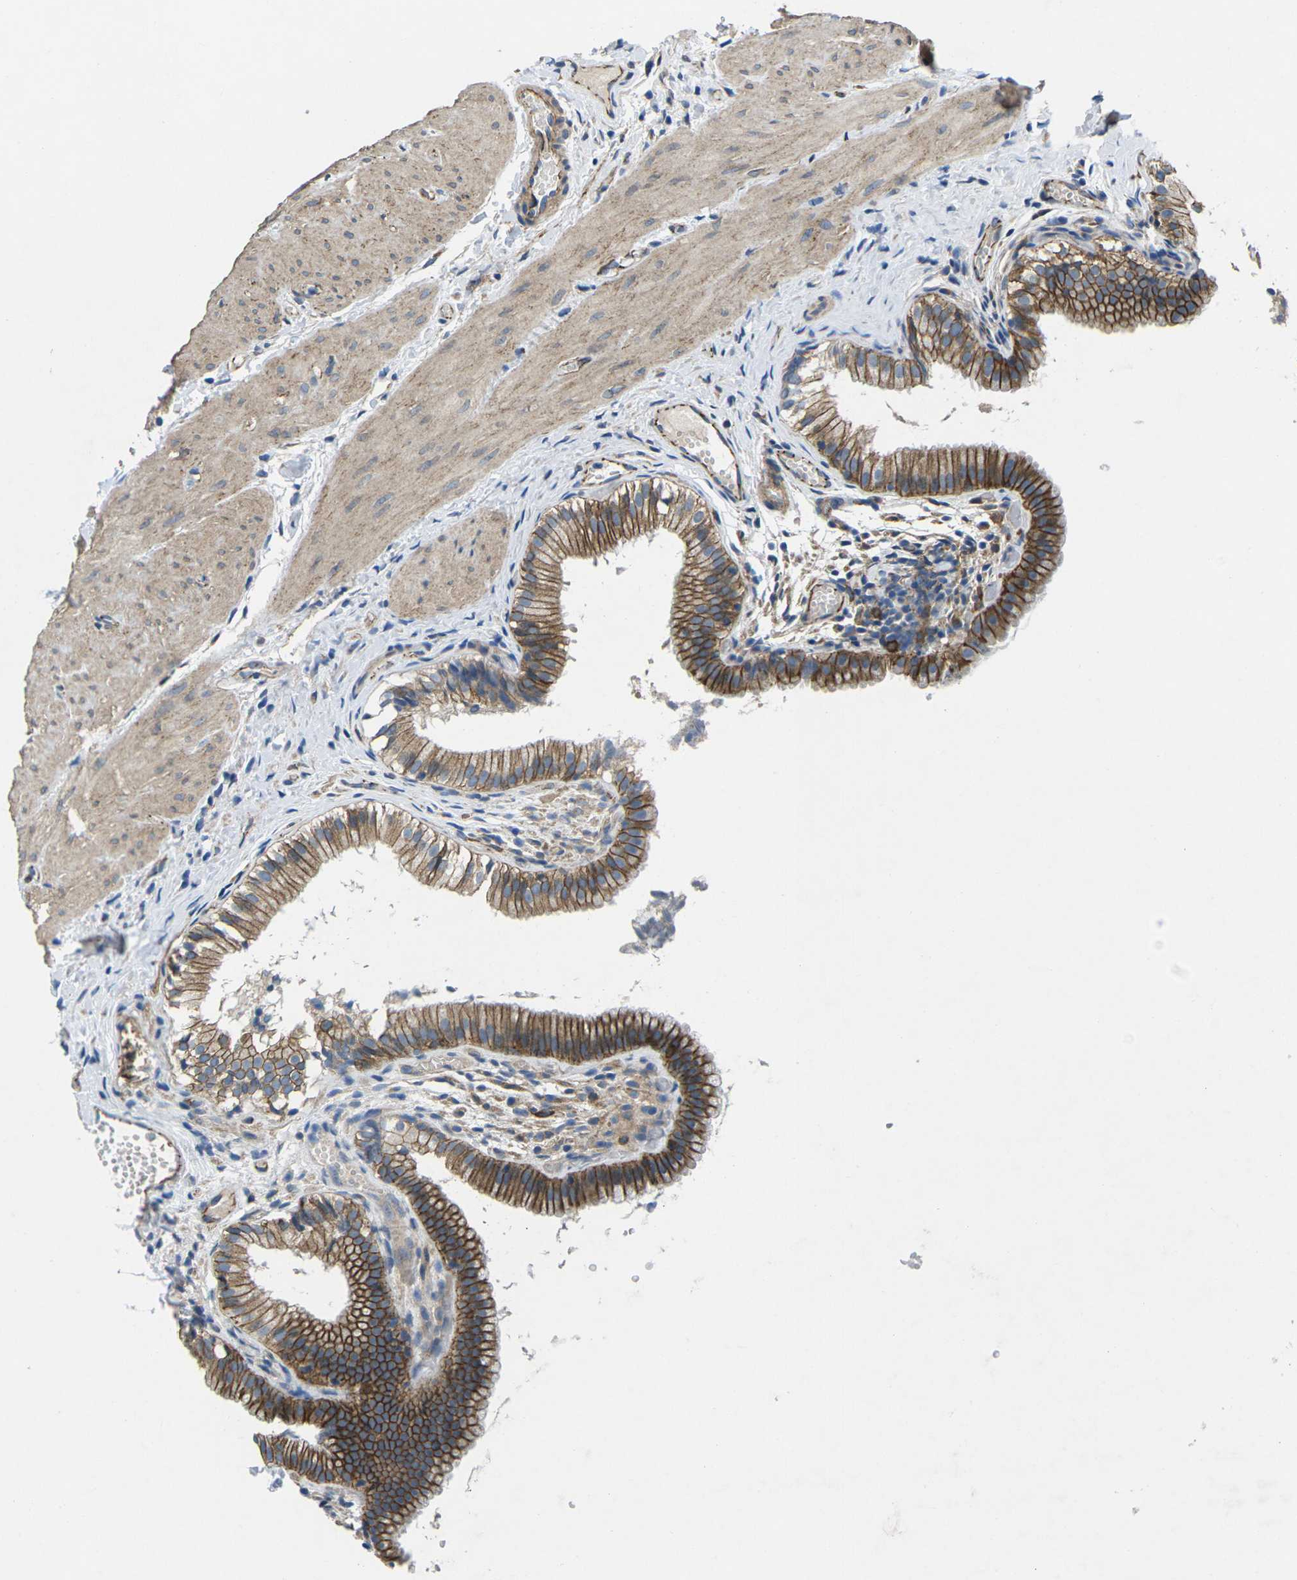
{"staining": {"intensity": "strong", "quantity": ">75%", "location": "cytoplasmic/membranous"}, "tissue": "gallbladder", "cell_type": "Glandular cells", "image_type": "normal", "snomed": [{"axis": "morphology", "description": "Normal tissue, NOS"}, {"axis": "topography", "description": "Gallbladder"}], "caption": "A micrograph of human gallbladder stained for a protein reveals strong cytoplasmic/membranous brown staining in glandular cells. Ihc stains the protein in brown and the nuclei are stained blue.", "gene": "CTNND1", "patient": {"sex": "female", "age": 26}}